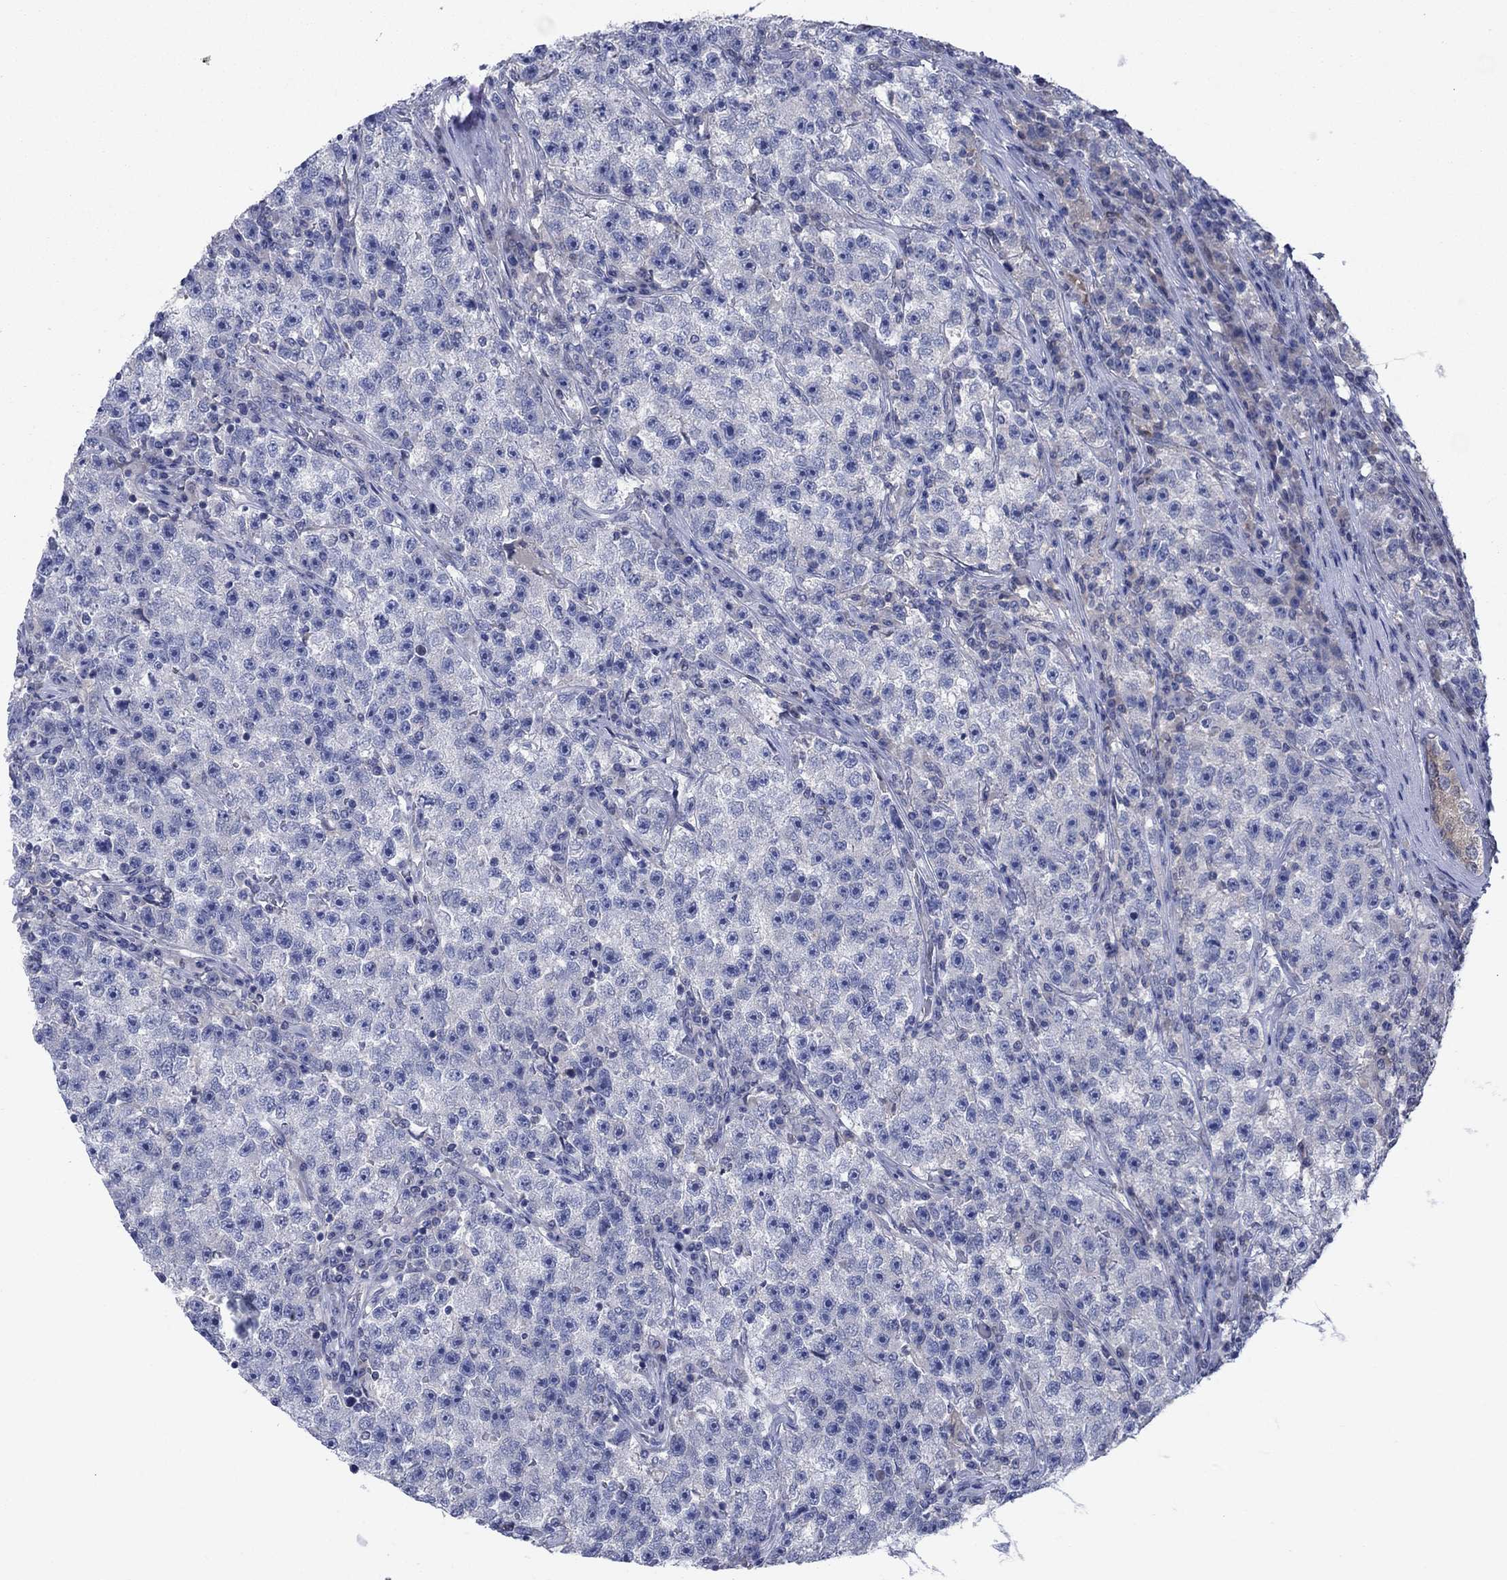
{"staining": {"intensity": "negative", "quantity": "none", "location": "none"}, "tissue": "testis cancer", "cell_type": "Tumor cells", "image_type": "cancer", "snomed": [{"axis": "morphology", "description": "Seminoma, NOS"}, {"axis": "topography", "description": "Testis"}], "caption": "DAB (3,3'-diaminobenzidine) immunohistochemical staining of testis cancer exhibits no significant expression in tumor cells.", "gene": "GRHPR", "patient": {"sex": "male", "age": 22}}